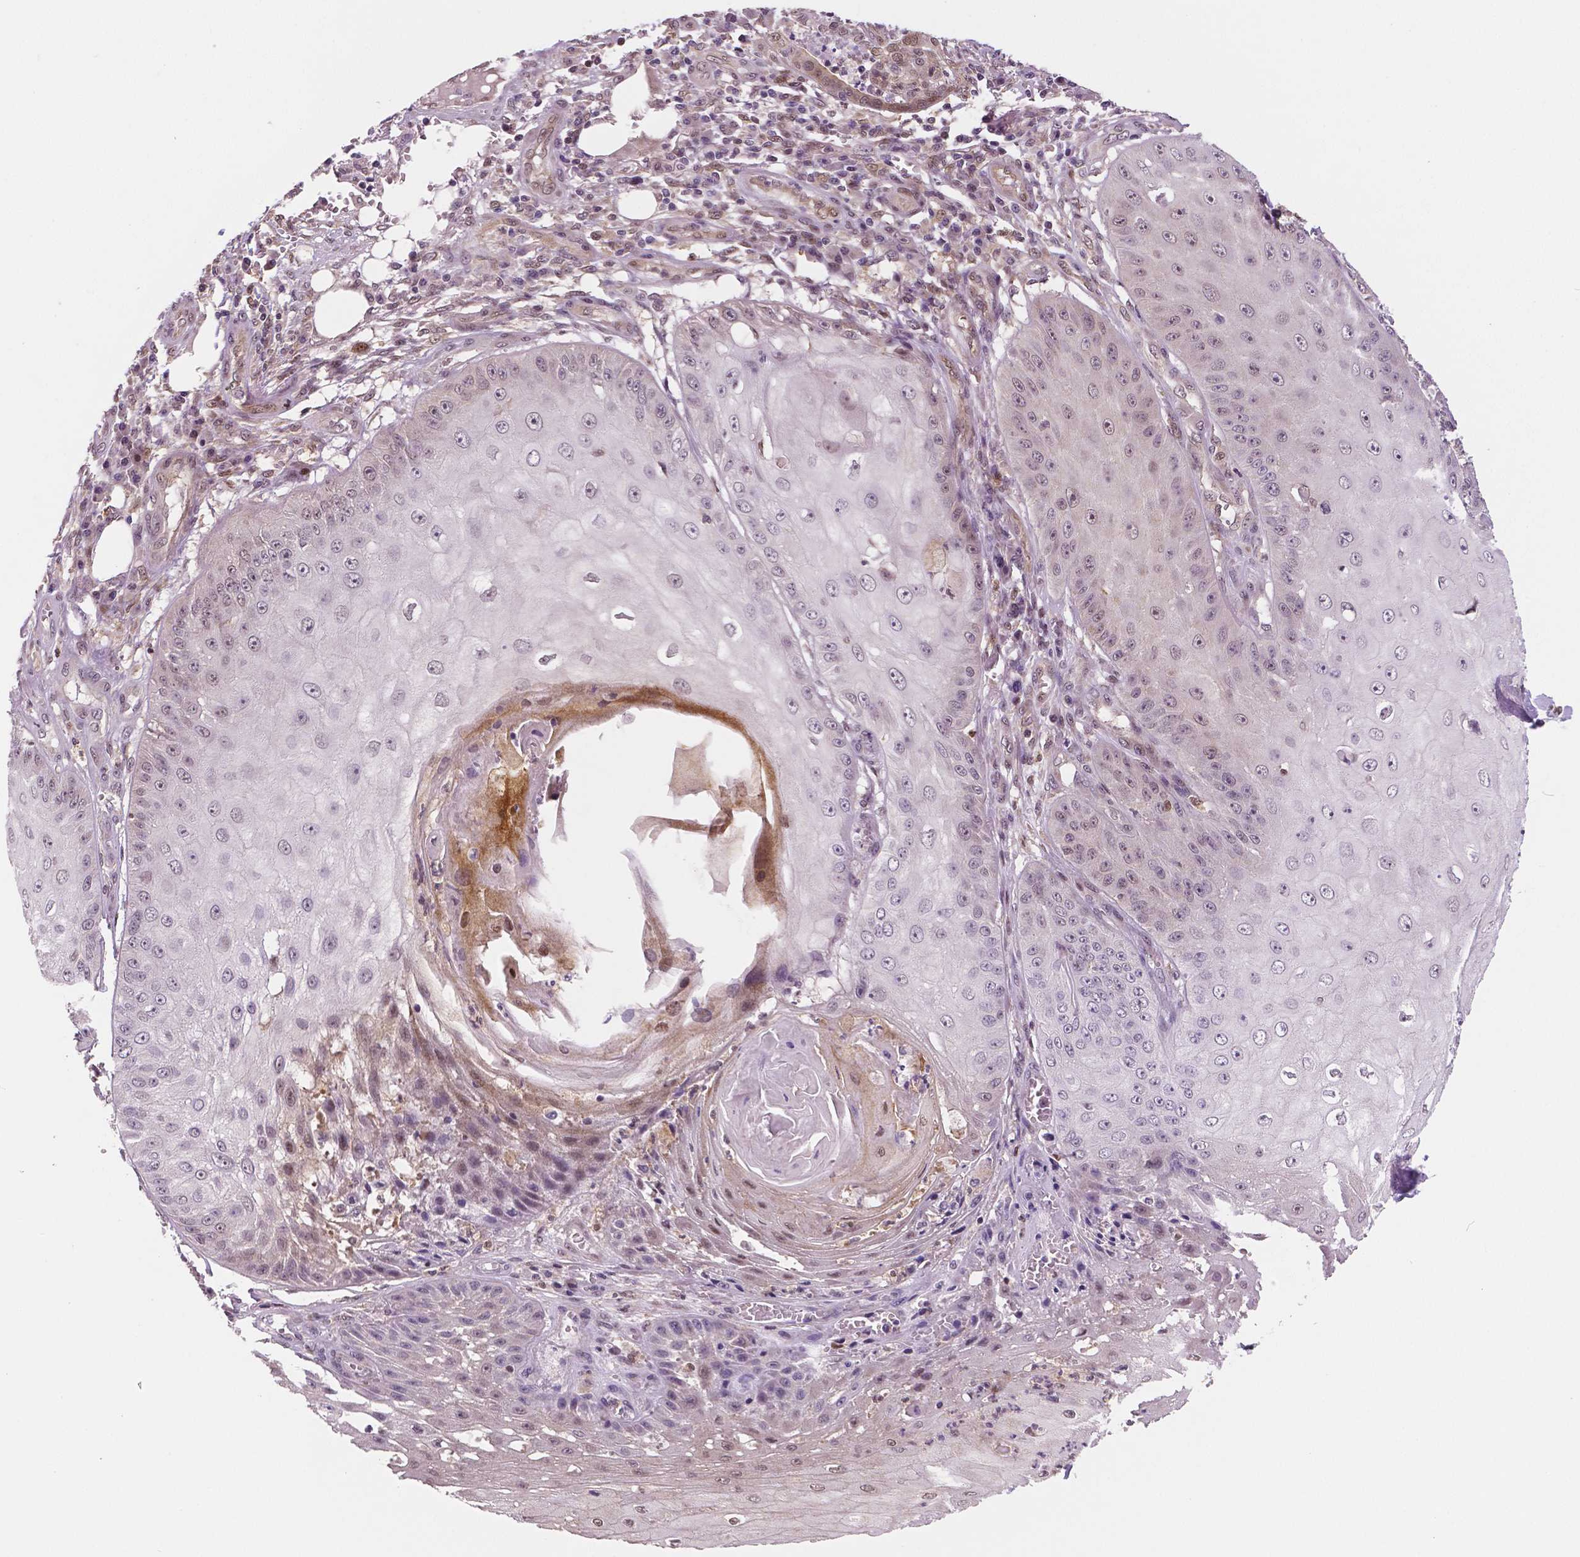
{"staining": {"intensity": "weak", "quantity": "25%-75%", "location": "nuclear"}, "tissue": "skin cancer", "cell_type": "Tumor cells", "image_type": "cancer", "snomed": [{"axis": "morphology", "description": "Squamous cell carcinoma, NOS"}, {"axis": "topography", "description": "Skin"}], "caption": "High-power microscopy captured an immunohistochemistry (IHC) histopathology image of skin squamous cell carcinoma, revealing weak nuclear positivity in approximately 25%-75% of tumor cells.", "gene": "STAT3", "patient": {"sex": "male", "age": 70}}